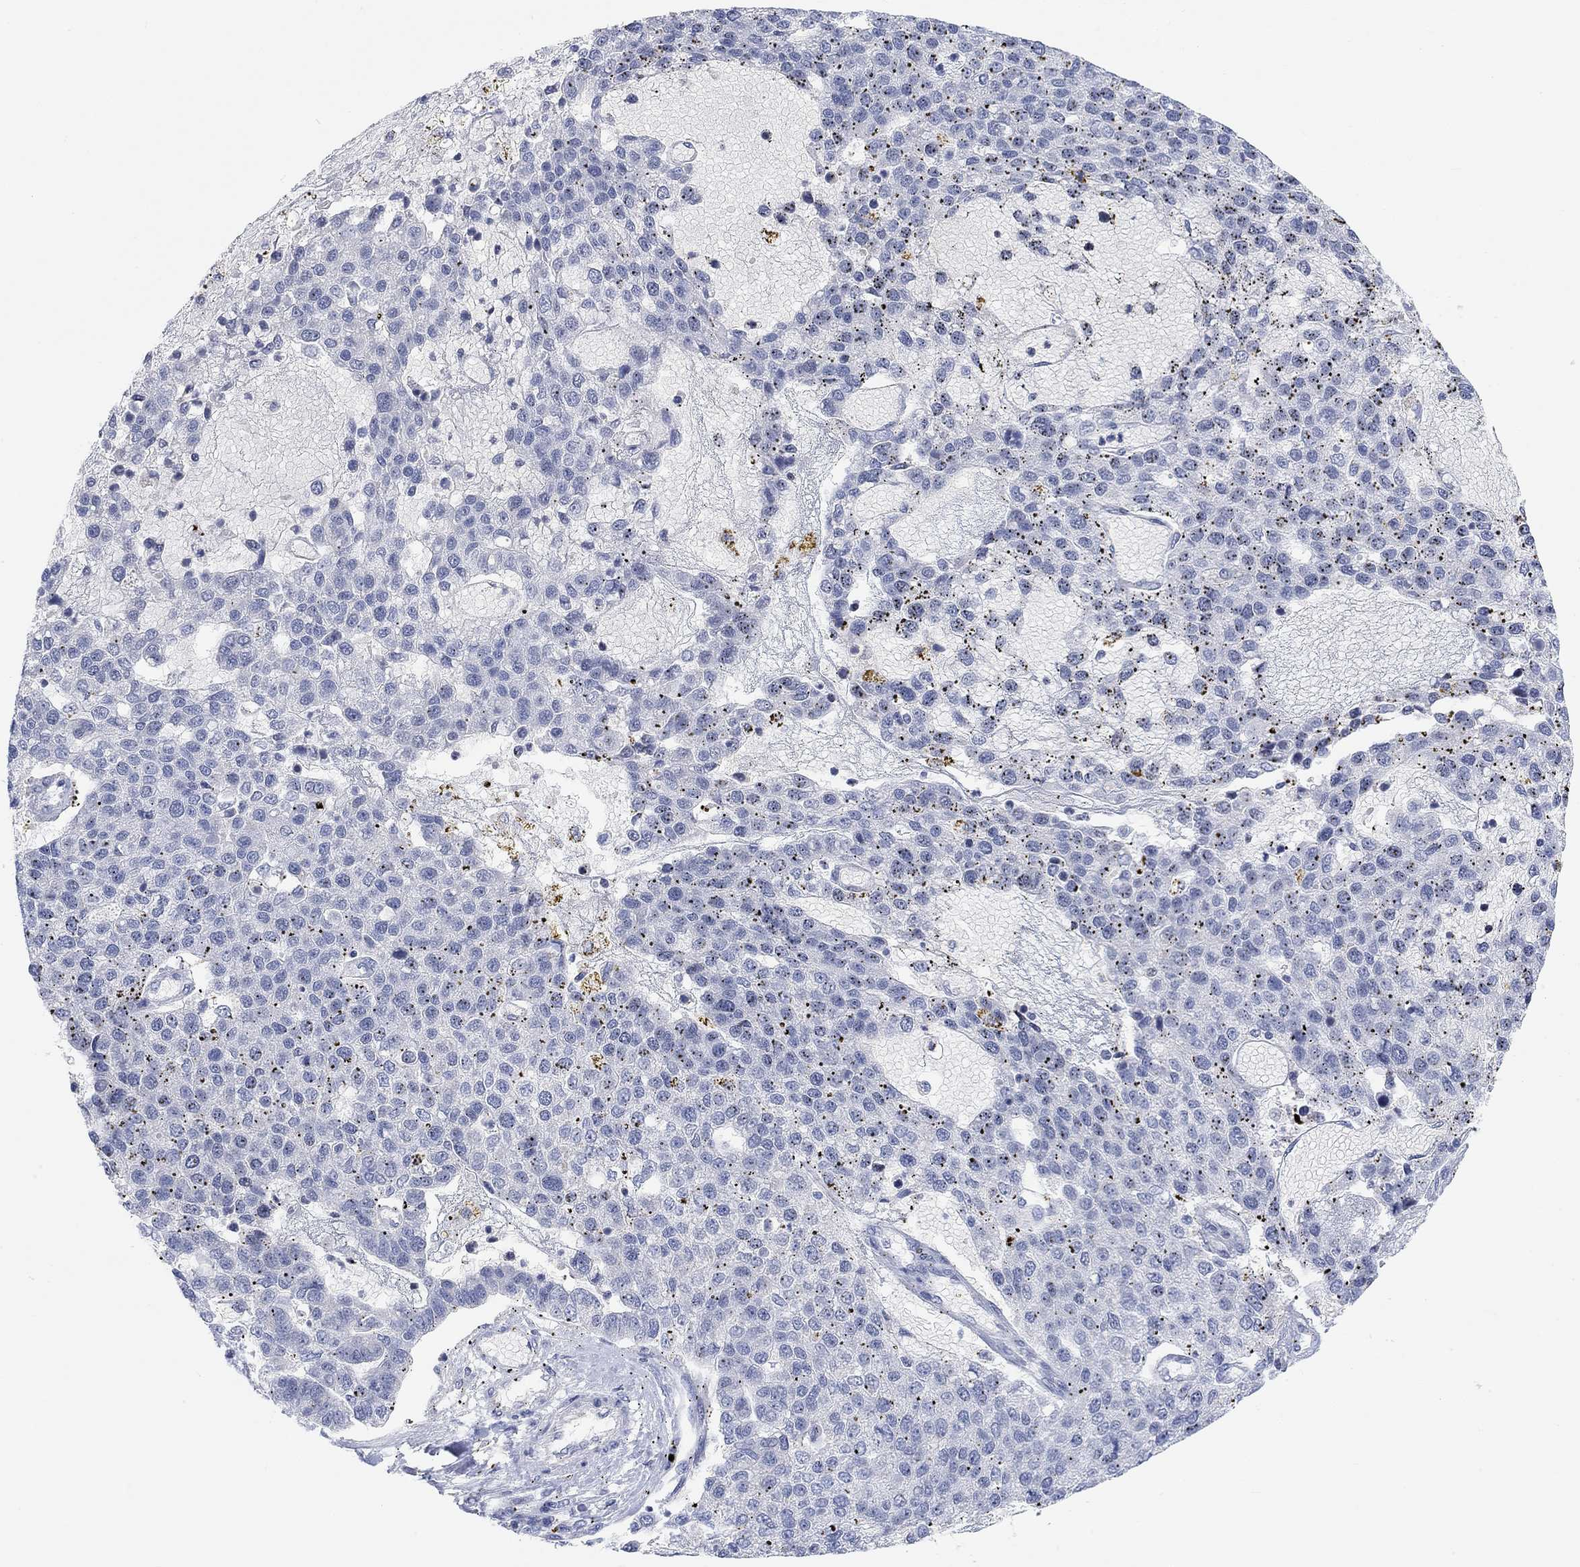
{"staining": {"intensity": "negative", "quantity": "none", "location": "none"}, "tissue": "pancreatic cancer", "cell_type": "Tumor cells", "image_type": "cancer", "snomed": [{"axis": "morphology", "description": "Adenocarcinoma, NOS"}, {"axis": "topography", "description": "Pancreas"}], "caption": "Immunohistochemistry of adenocarcinoma (pancreatic) exhibits no staining in tumor cells. (Stains: DAB (3,3'-diaminobenzidine) IHC with hematoxylin counter stain, Microscopy: brightfield microscopy at high magnification).", "gene": "ATP6V1E2", "patient": {"sex": "female", "age": 61}}